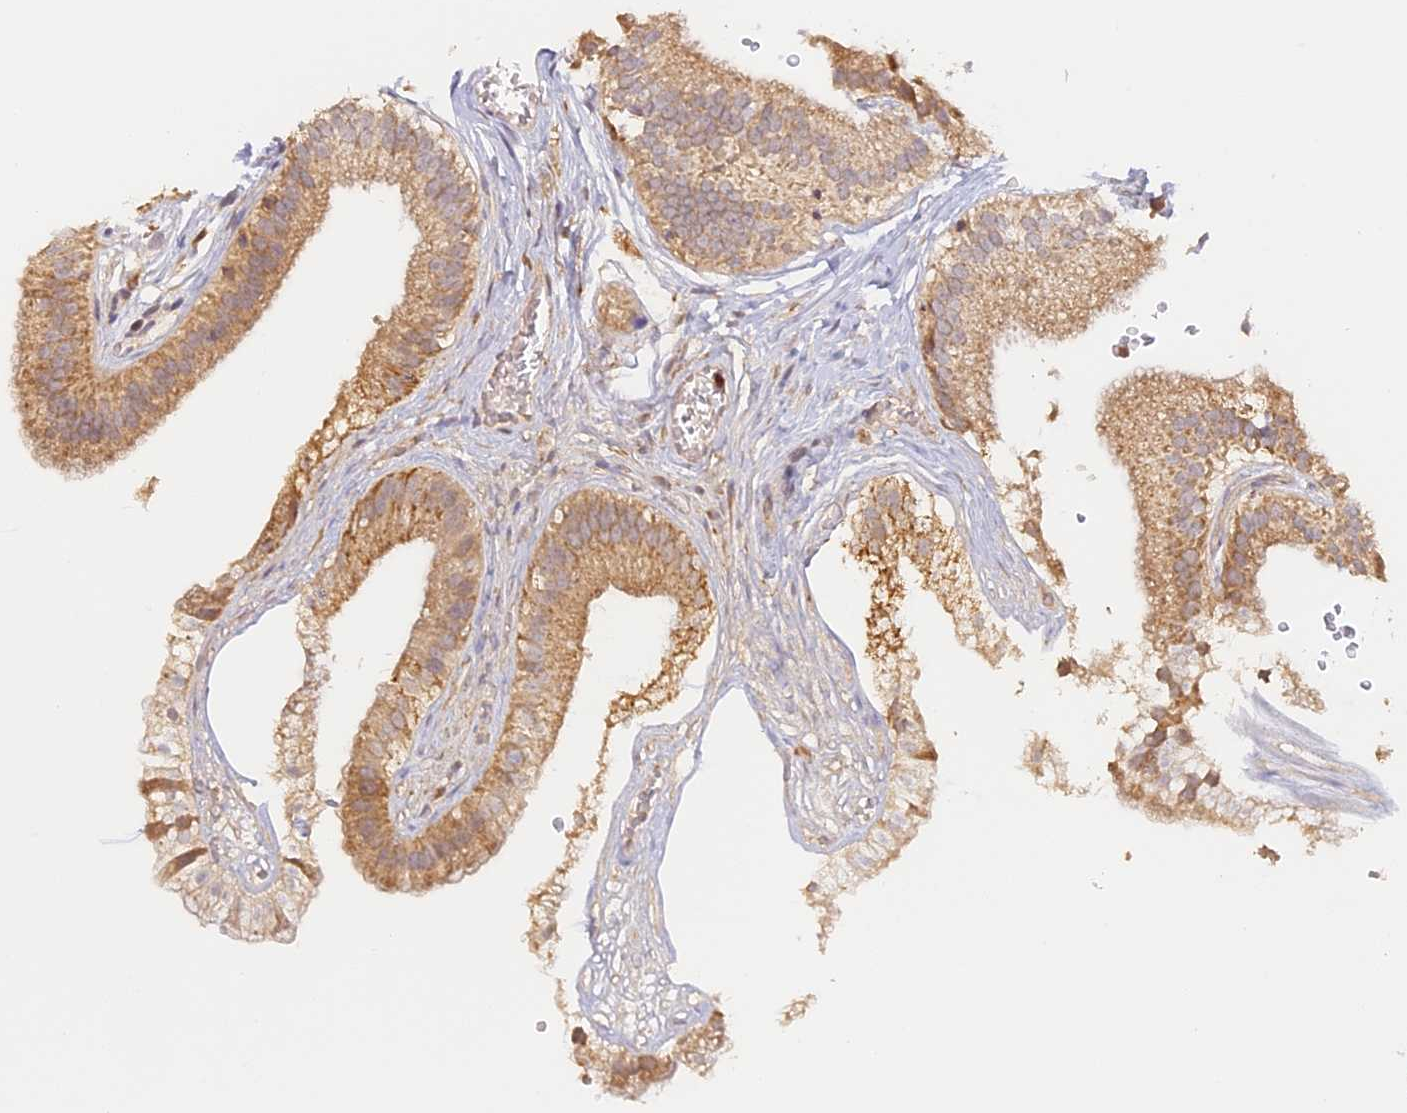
{"staining": {"intensity": "moderate", "quantity": "25%-75%", "location": "cytoplasmic/membranous"}, "tissue": "gallbladder", "cell_type": "Glandular cells", "image_type": "normal", "snomed": [{"axis": "morphology", "description": "Normal tissue, NOS"}, {"axis": "topography", "description": "Gallbladder"}], "caption": "Brown immunohistochemical staining in unremarkable human gallbladder reveals moderate cytoplasmic/membranous expression in about 25%-75% of glandular cells.", "gene": "NCF4", "patient": {"sex": "female", "age": 54}}